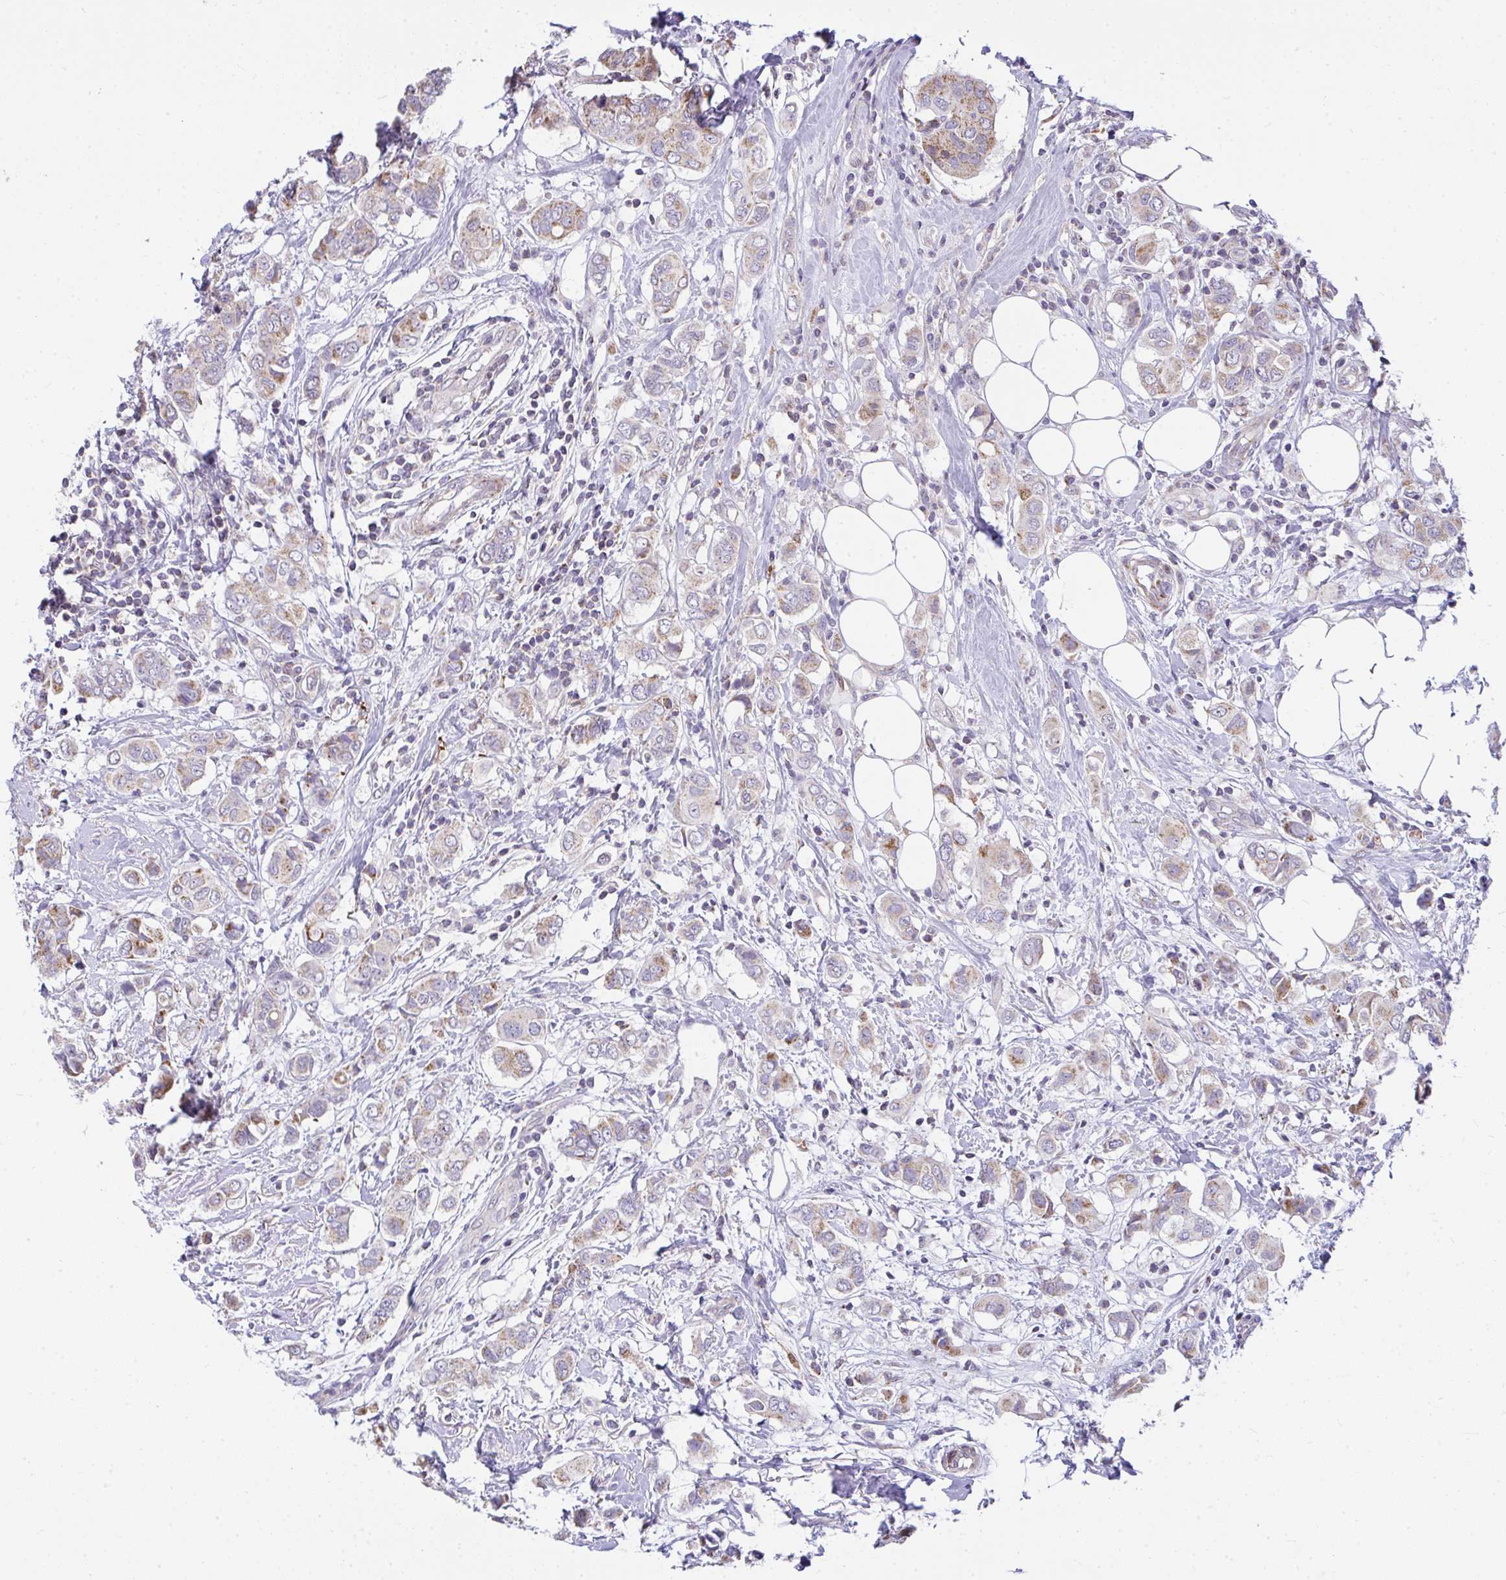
{"staining": {"intensity": "moderate", "quantity": "25%-75%", "location": "cytoplasmic/membranous"}, "tissue": "breast cancer", "cell_type": "Tumor cells", "image_type": "cancer", "snomed": [{"axis": "morphology", "description": "Lobular carcinoma"}, {"axis": "topography", "description": "Breast"}], "caption": "Immunohistochemistry (IHC) histopathology image of breast cancer (lobular carcinoma) stained for a protein (brown), which reveals medium levels of moderate cytoplasmic/membranous positivity in approximately 25%-75% of tumor cells.", "gene": "SRRM4", "patient": {"sex": "female", "age": 51}}